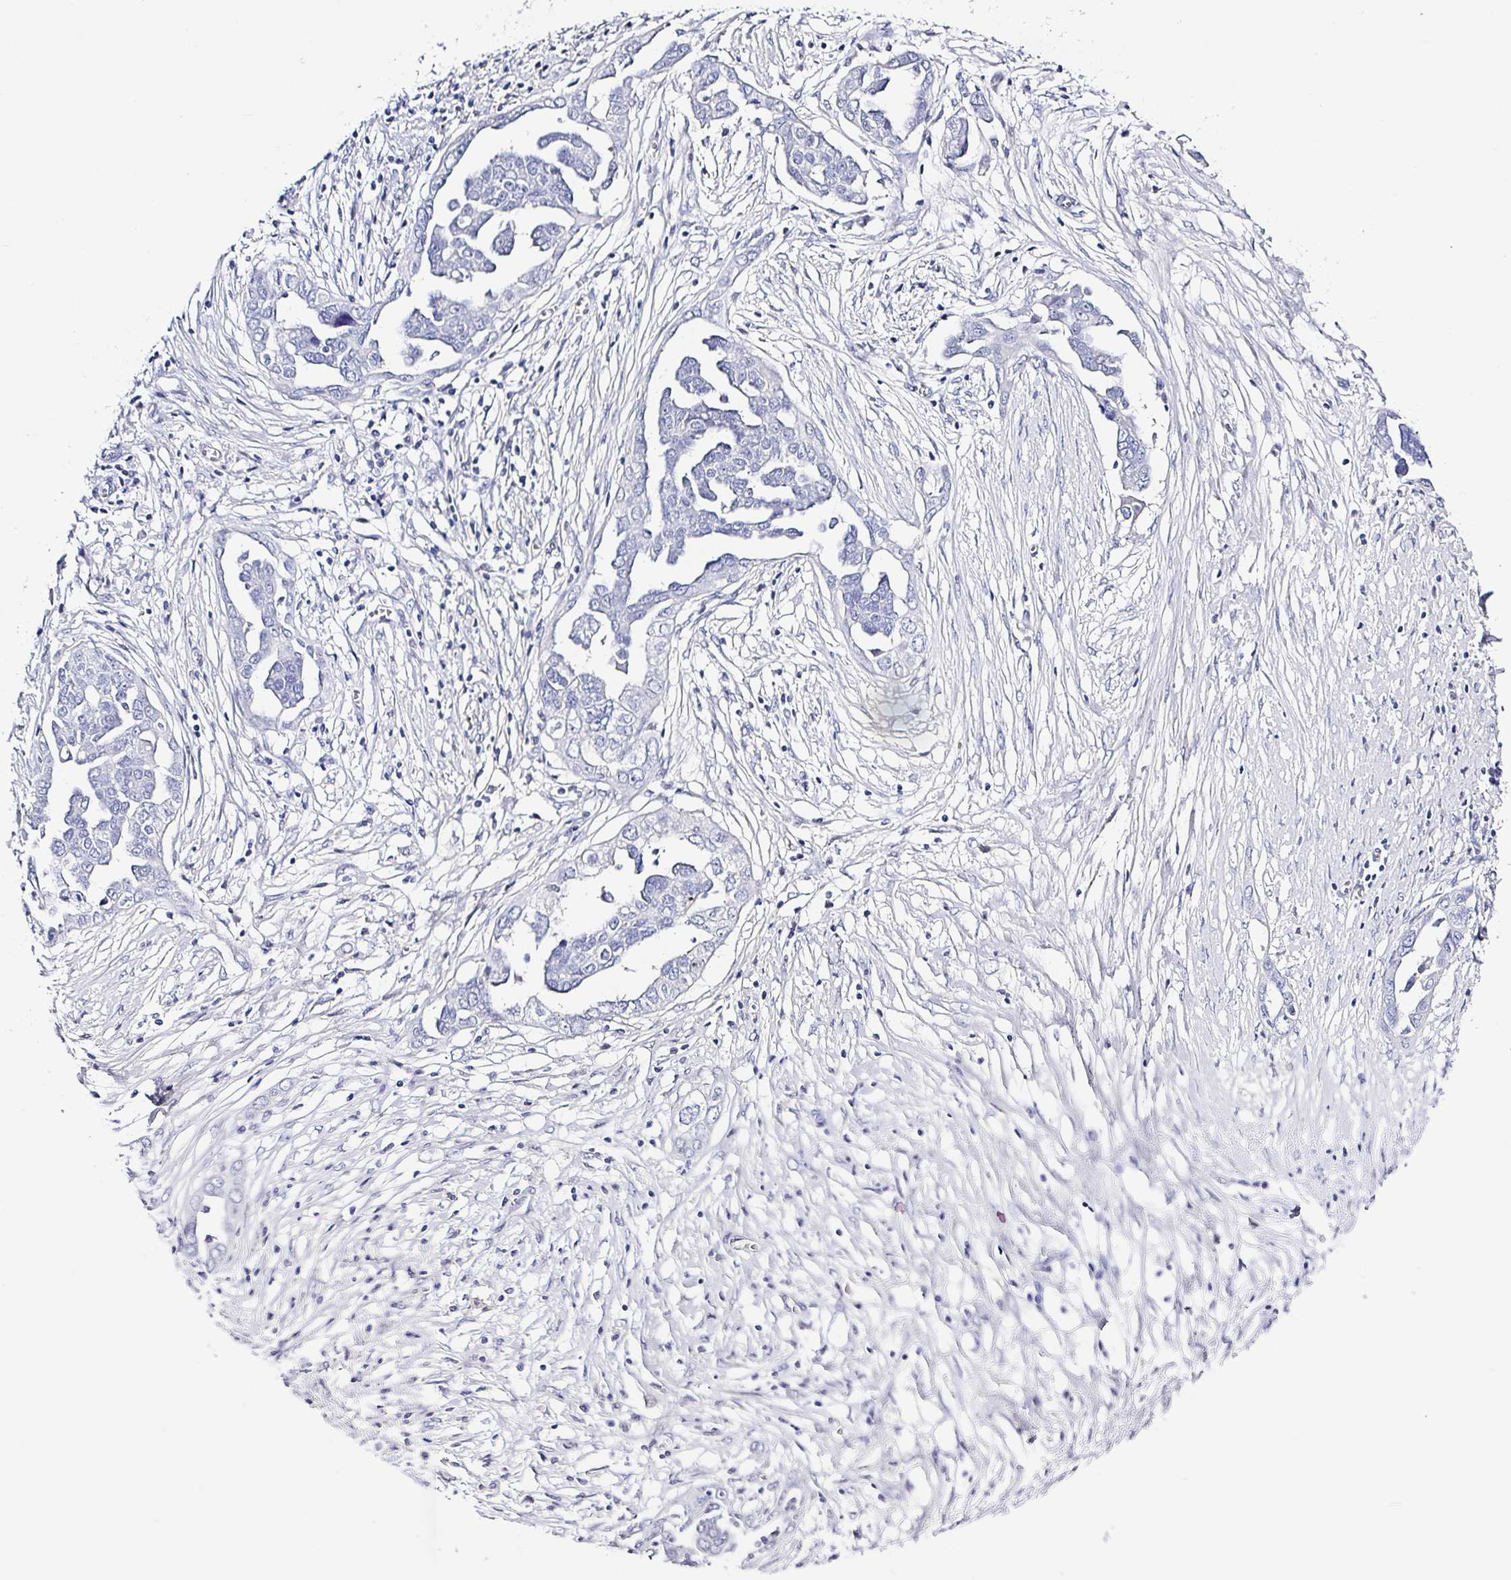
{"staining": {"intensity": "negative", "quantity": "none", "location": "none"}, "tissue": "ovarian cancer", "cell_type": "Tumor cells", "image_type": "cancer", "snomed": [{"axis": "morphology", "description": "Cystadenocarcinoma, serous, NOS"}, {"axis": "topography", "description": "Ovary"}], "caption": "High magnification brightfield microscopy of serous cystadenocarcinoma (ovarian) stained with DAB (brown) and counterstained with hematoxylin (blue): tumor cells show no significant staining.", "gene": "PPFIA4", "patient": {"sex": "female", "age": 59}}